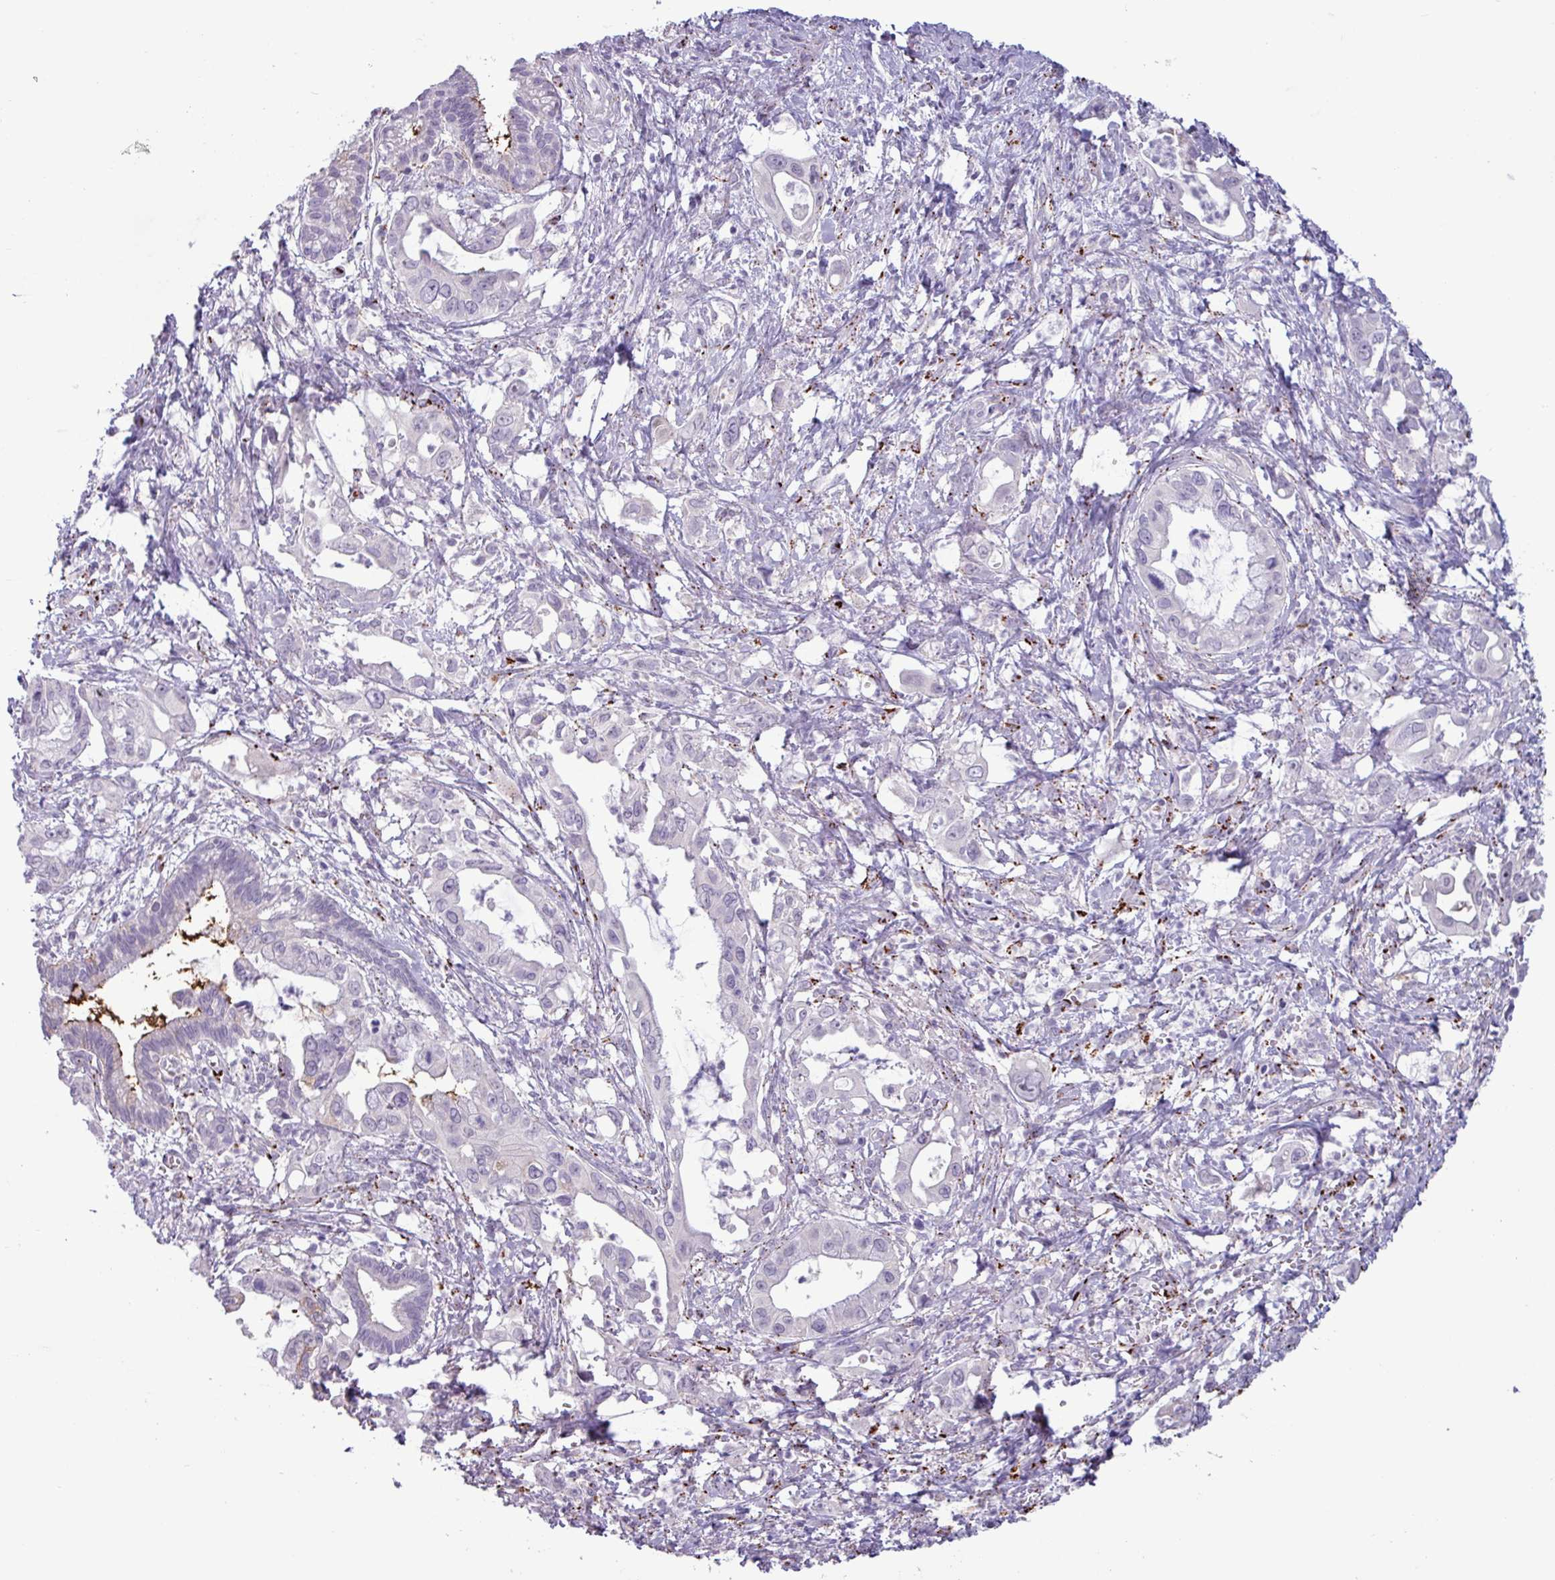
{"staining": {"intensity": "negative", "quantity": "none", "location": "none"}, "tissue": "pancreatic cancer", "cell_type": "Tumor cells", "image_type": "cancer", "snomed": [{"axis": "morphology", "description": "Adenocarcinoma, NOS"}, {"axis": "topography", "description": "Pancreas"}], "caption": "This image is of pancreatic cancer (adenocarcinoma) stained with immunohistochemistry to label a protein in brown with the nuclei are counter-stained blue. There is no staining in tumor cells.", "gene": "PLIN2", "patient": {"sex": "male", "age": 61}}